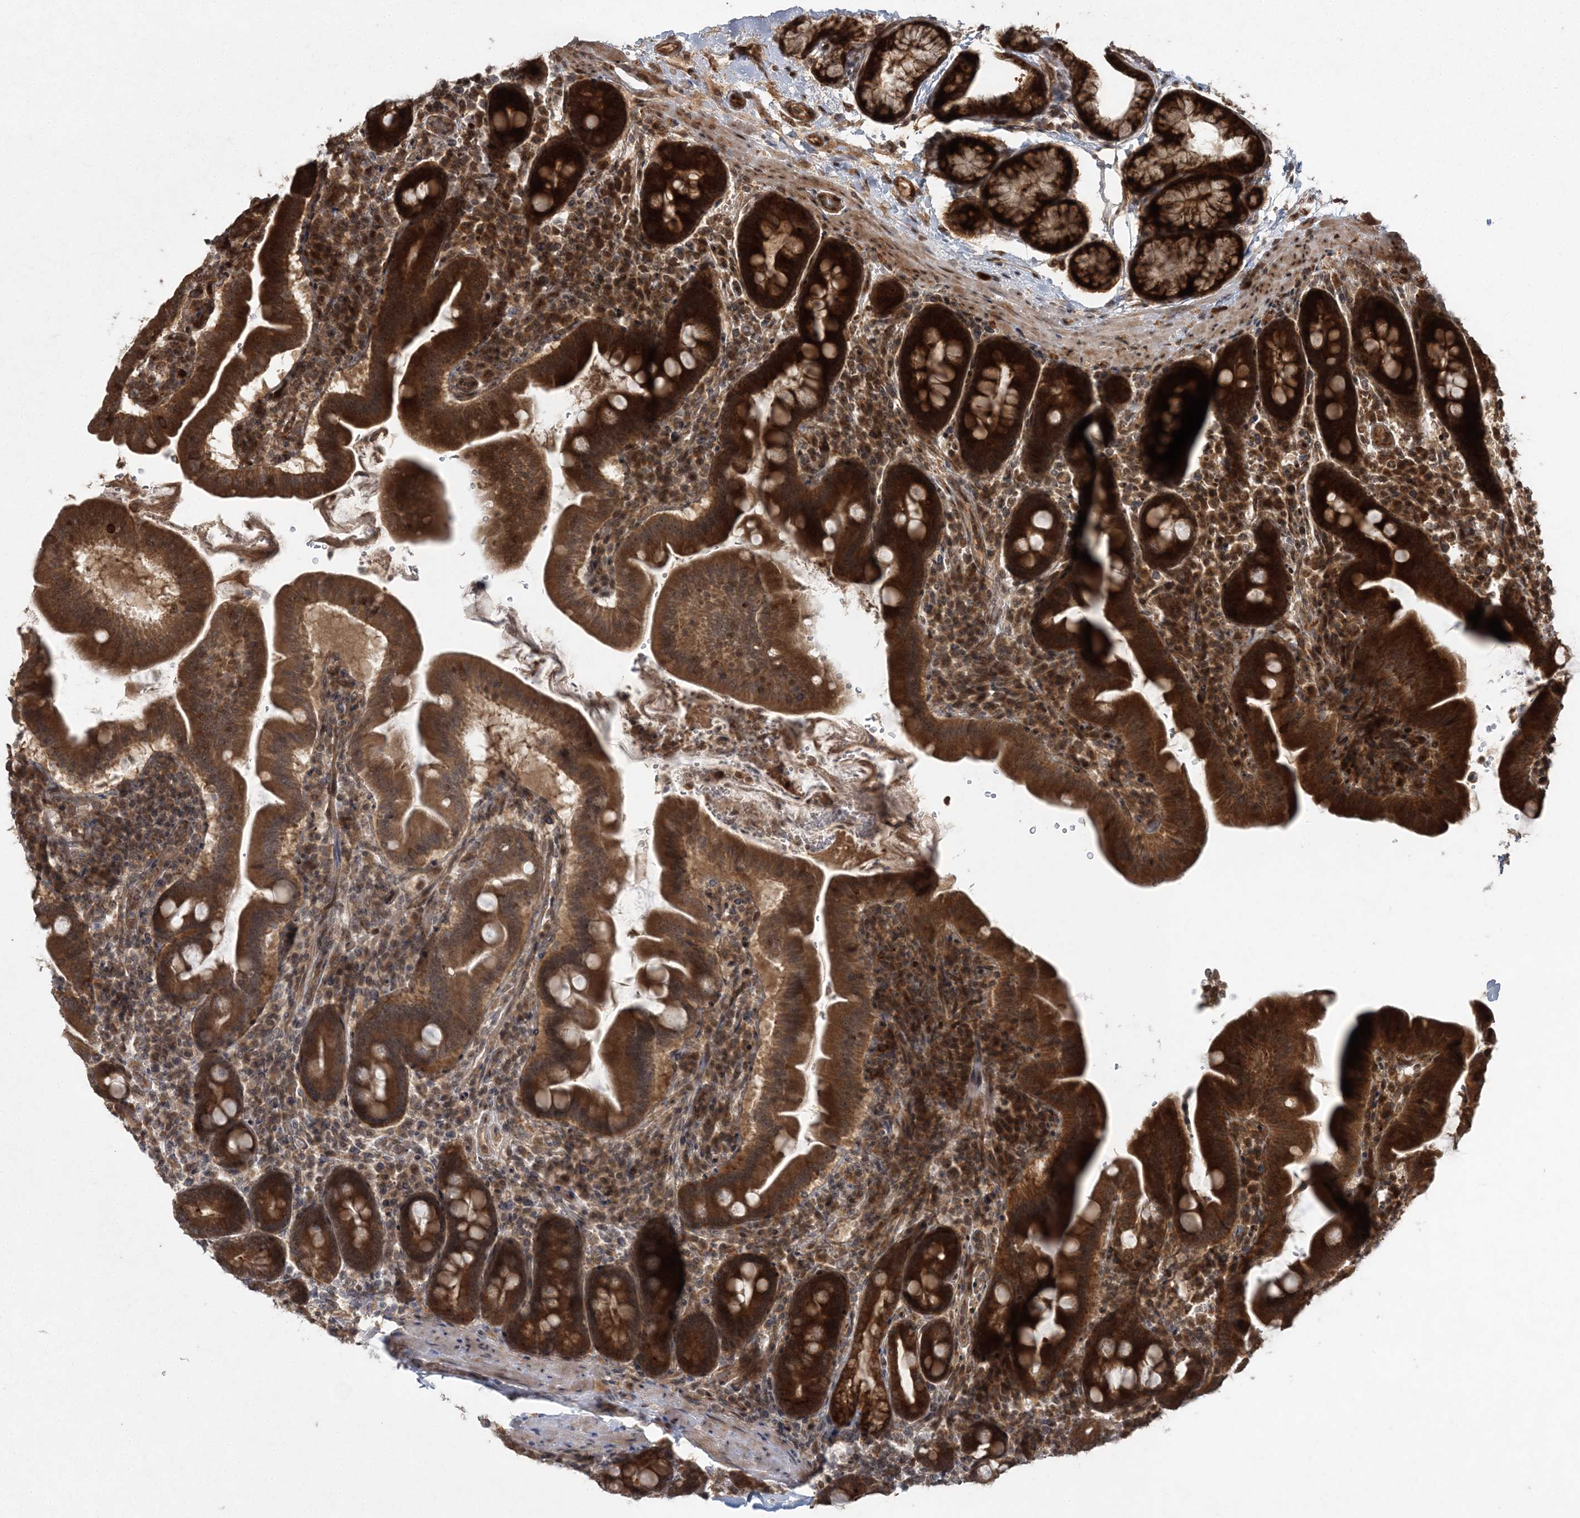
{"staining": {"intensity": "strong", "quantity": ">75%", "location": "cytoplasmic/membranous"}, "tissue": "duodenum", "cell_type": "Glandular cells", "image_type": "normal", "snomed": [{"axis": "morphology", "description": "Normal tissue, NOS"}, {"axis": "morphology", "description": "Adenocarcinoma, NOS"}, {"axis": "topography", "description": "Pancreas"}, {"axis": "topography", "description": "Duodenum"}], "caption": "An immunohistochemistry histopathology image of unremarkable tissue is shown. Protein staining in brown labels strong cytoplasmic/membranous positivity in duodenum within glandular cells.", "gene": "SERINC1", "patient": {"sex": "male", "age": 50}}